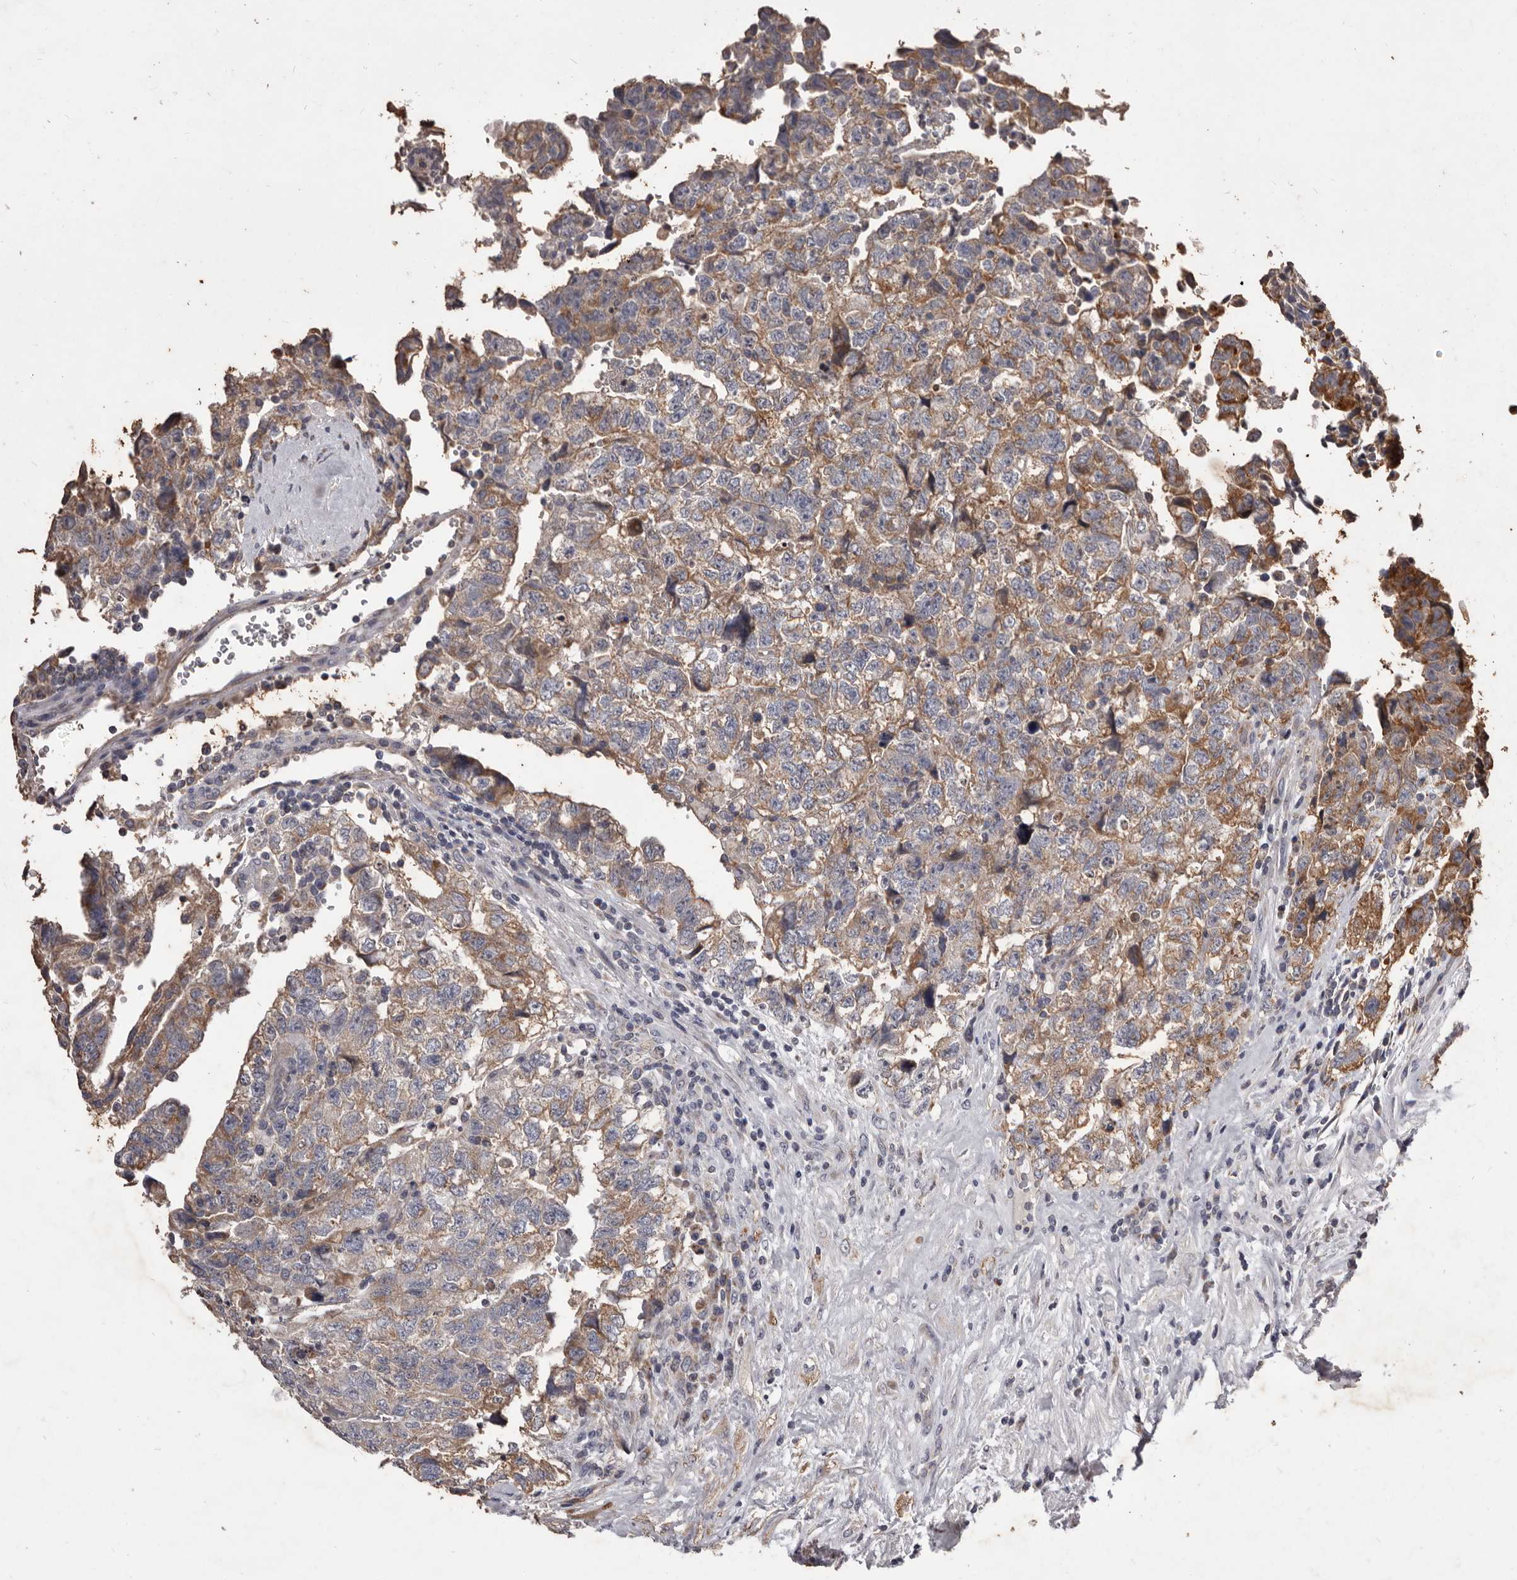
{"staining": {"intensity": "moderate", "quantity": "25%-75%", "location": "cytoplasmic/membranous"}, "tissue": "testis cancer", "cell_type": "Tumor cells", "image_type": "cancer", "snomed": [{"axis": "morphology", "description": "Carcinoma, Embryonal, NOS"}, {"axis": "topography", "description": "Testis"}], "caption": "About 25%-75% of tumor cells in testis embryonal carcinoma demonstrate moderate cytoplasmic/membranous protein expression as visualized by brown immunohistochemical staining.", "gene": "CXCL14", "patient": {"sex": "male", "age": 36}}